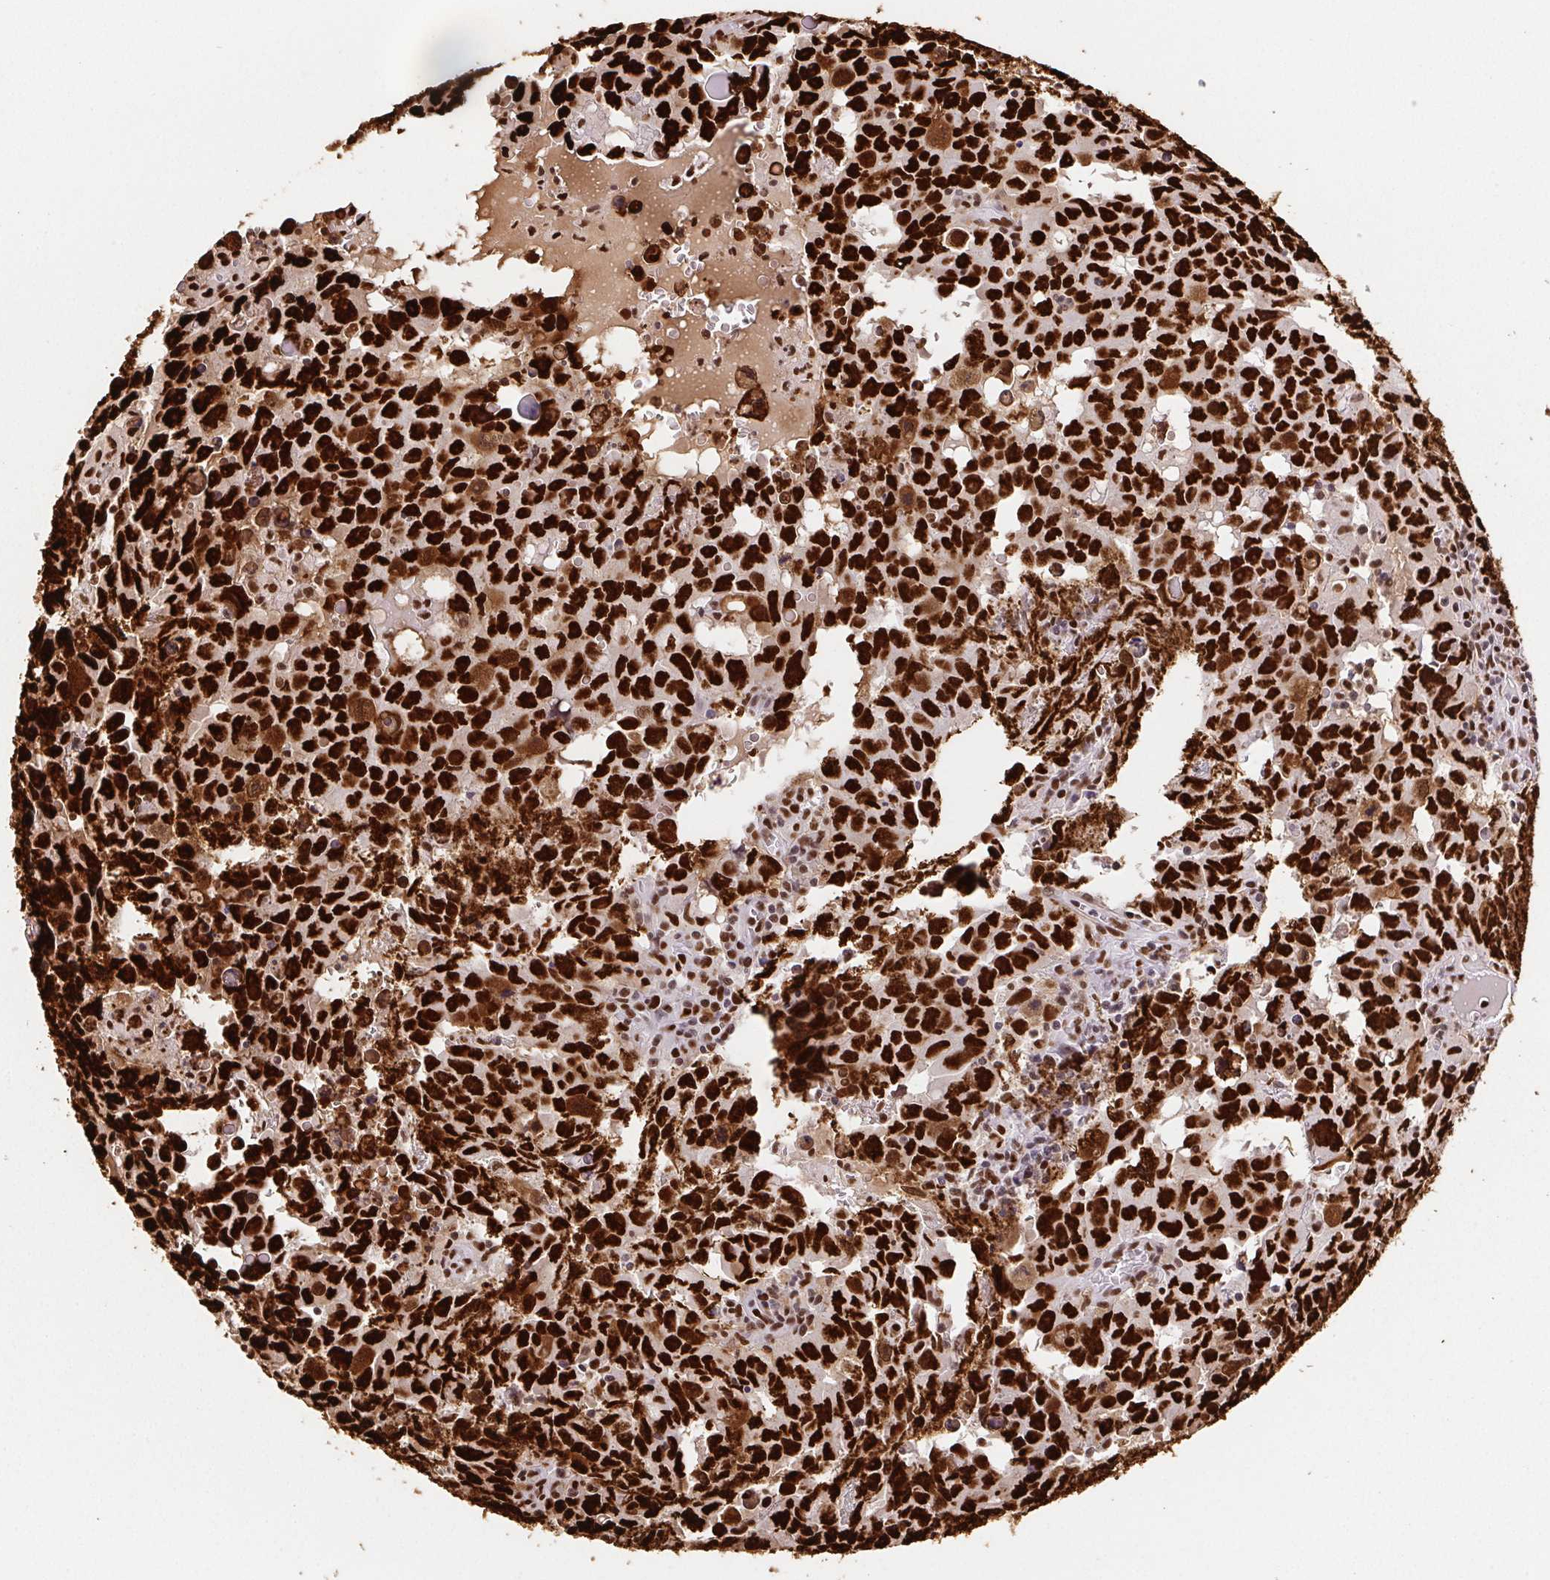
{"staining": {"intensity": "strong", "quantity": ">75%", "location": "nuclear"}, "tissue": "testis cancer", "cell_type": "Tumor cells", "image_type": "cancer", "snomed": [{"axis": "morphology", "description": "Carcinoma, Embryonal, NOS"}, {"axis": "topography", "description": "Testis"}], "caption": "Brown immunohistochemical staining in human testis embryonal carcinoma demonstrates strong nuclear positivity in approximately >75% of tumor cells. (IHC, brightfield microscopy, high magnification).", "gene": "SET", "patient": {"sex": "male", "age": 22}}